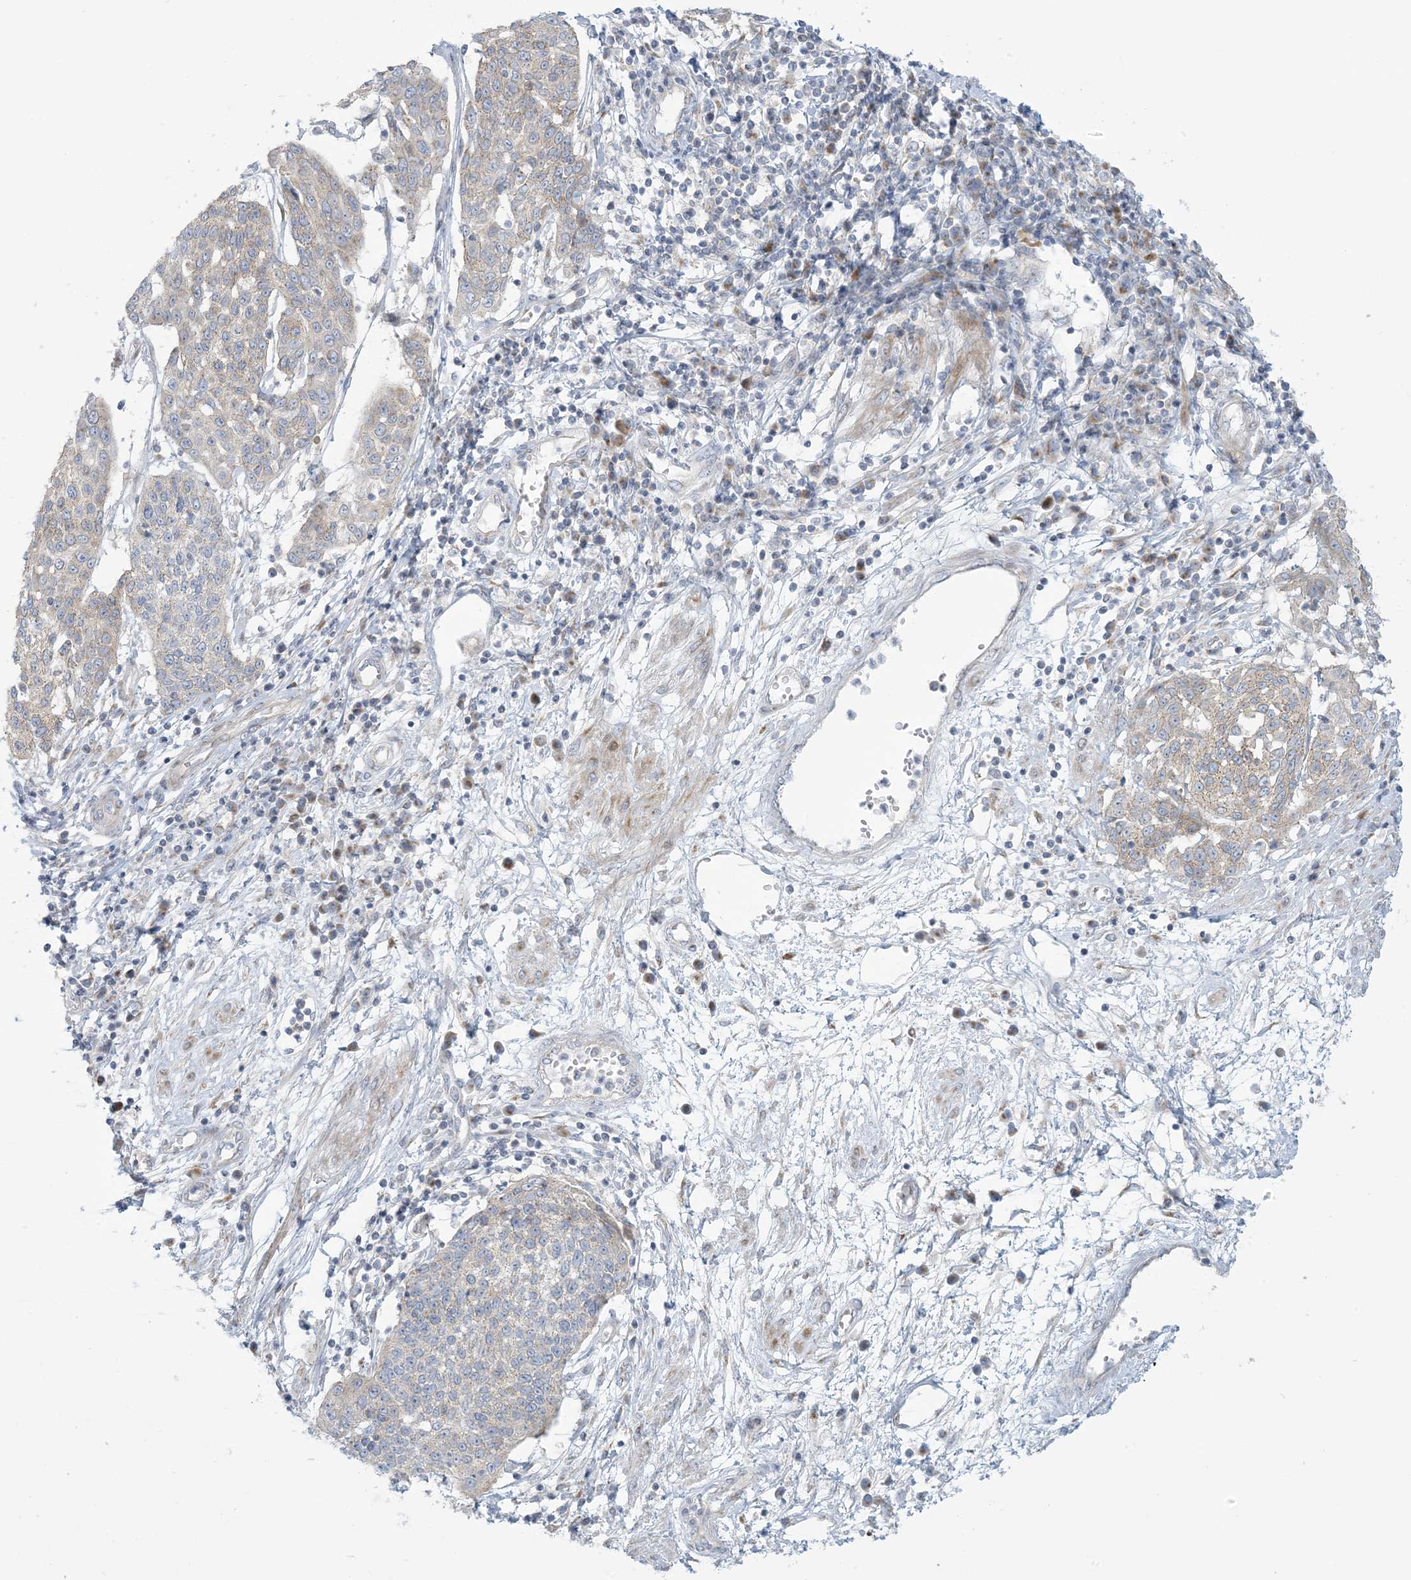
{"staining": {"intensity": "negative", "quantity": "none", "location": "none"}, "tissue": "cervical cancer", "cell_type": "Tumor cells", "image_type": "cancer", "snomed": [{"axis": "morphology", "description": "Squamous cell carcinoma, NOS"}, {"axis": "topography", "description": "Cervix"}], "caption": "Protein analysis of cervical cancer (squamous cell carcinoma) displays no significant positivity in tumor cells.", "gene": "AFTPH", "patient": {"sex": "female", "age": 34}}